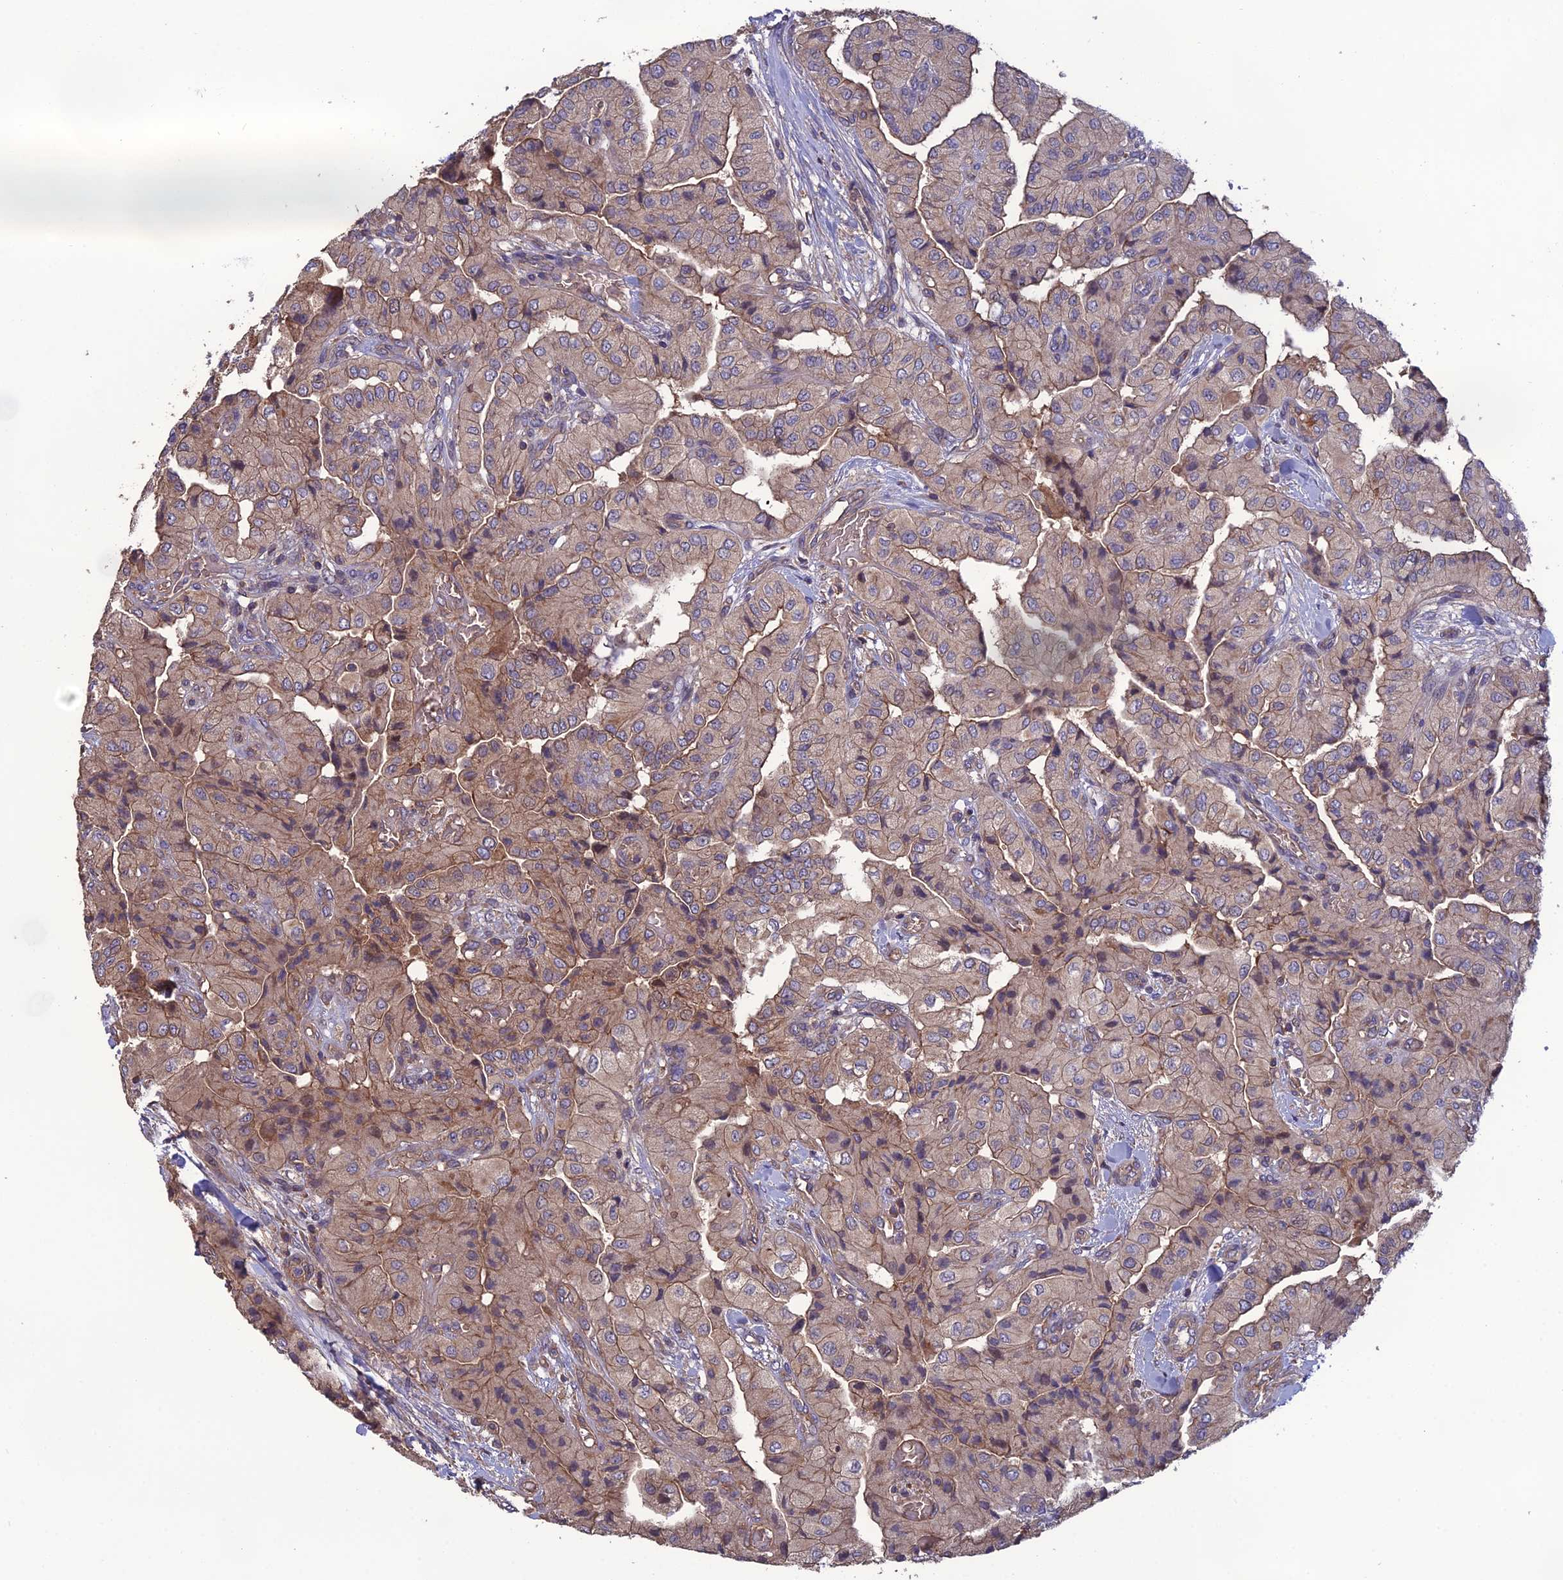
{"staining": {"intensity": "weak", "quantity": "25%-75%", "location": "cytoplasmic/membranous"}, "tissue": "head and neck cancer", "cell_type": "Tumor cells", "image_type": "cancer", "snomed": [{"axis": "morphology", "description": "Adenocarcinoma, NOS"}, {"axis": "topography", "description": "Head-Neck"}], "caption": "A photomicrograph of head and neck cancer (adenocarcinoma) stained for a protein exhibits weak cytoplasmic/membranous brown staining in tumor cells. The staining is performed using DAB brown chromogen to label protein expression. The nuclei are counter-stained blue using hematoxylin.", "gene": "GALR2", "patient": {"sex": "male", "age": 66}}